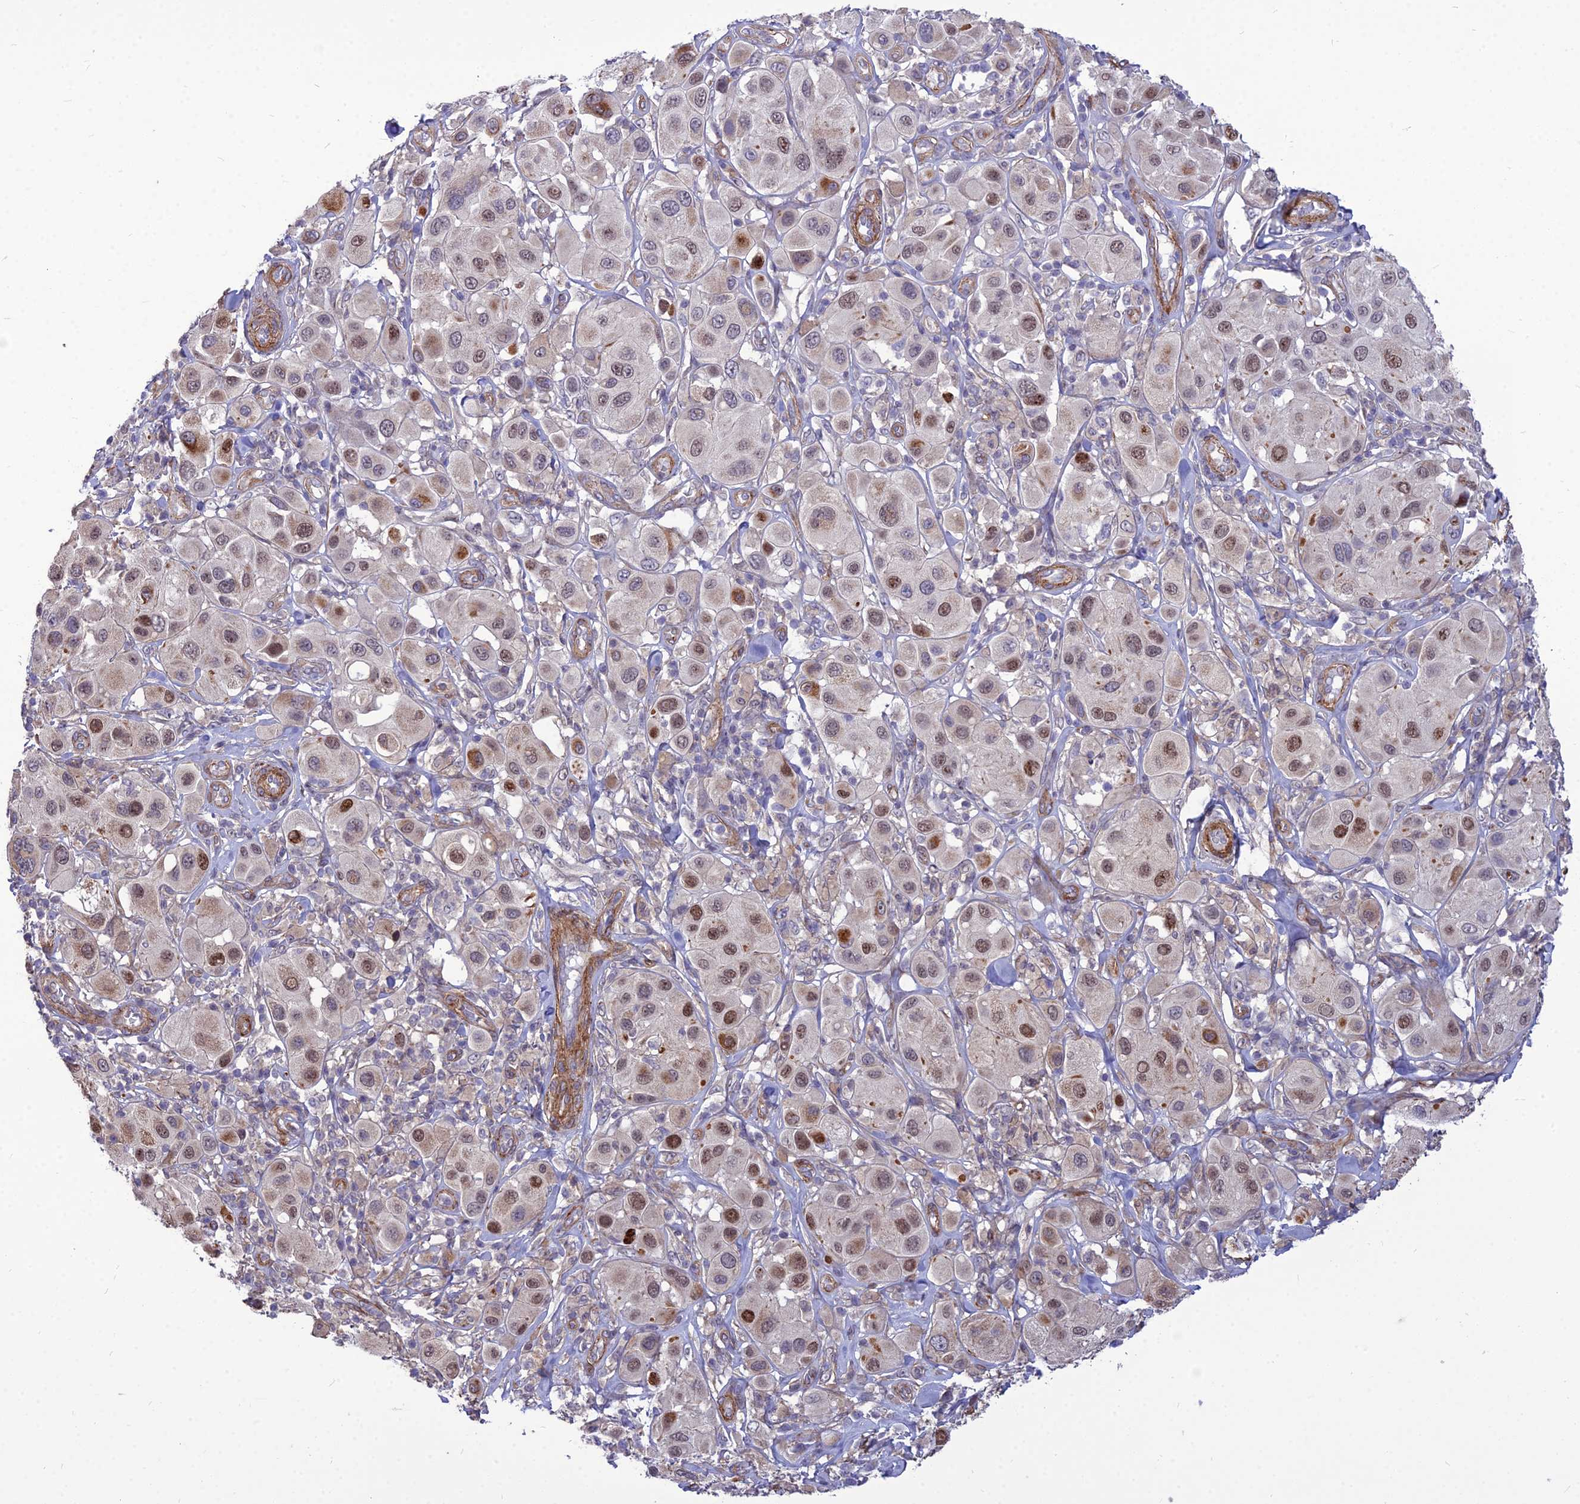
{"staining": {"intensity": "moderate", "quantity": "25%-75%", "location": "nuclear"}, "tissue": "melanoma", "cell_type": "Tumor cells", "image_type": "cancer", "snomed": [{"axis": "morphology", "description": "Malignant melanoma, Metastatic site"}, {"axis": "topography", "description": "Skin"}], "caption": "Immunohistochemistry photomicrograph of neoplastic tissue: human melanoma stained using IHC shows medium levels of moderate protein expression localized specifically in the nuclear of tumor cells, appearing as a nuclear brown color.", "gene": "TSPYL2", "patient": {"sex": "male", "age": 41}}